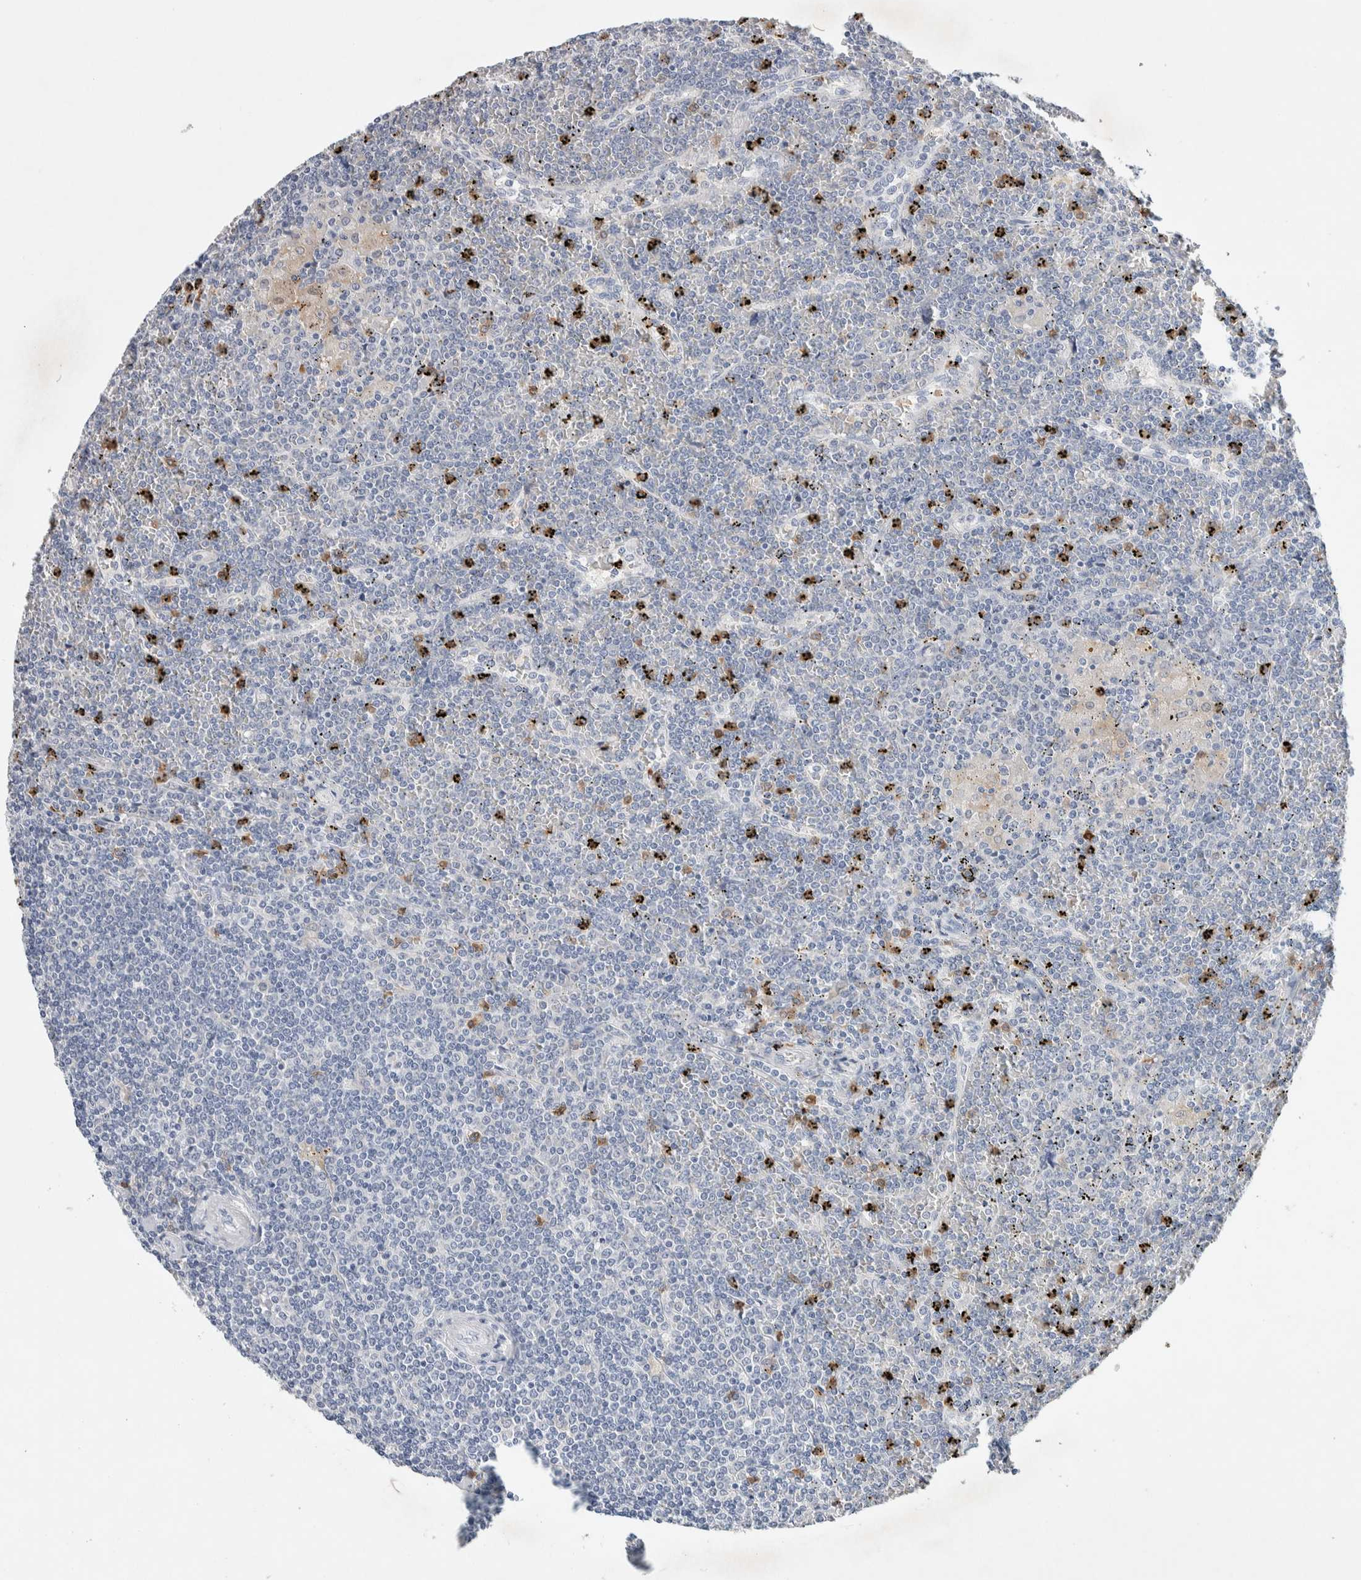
{"staining": {"intensity": "negative", "quantity": "none", "location": "none"}, "tissue": "lymphoma", "cell_type": "Tumor cells", "image_type": "cancer", "snomed": [{"axis": "morphology", "description": "Malignant lymphoma, non-Hodgkin's type, Low grade"}, {"axis": "topography", "description": "Spleen"}], "caption": "Human lymphoma stained for a protein using immunohistochemistry (IHC) shows no positivity in tumor cells.", "gene": "NCF2", "patient": {"sex": "female", "age": 19}}